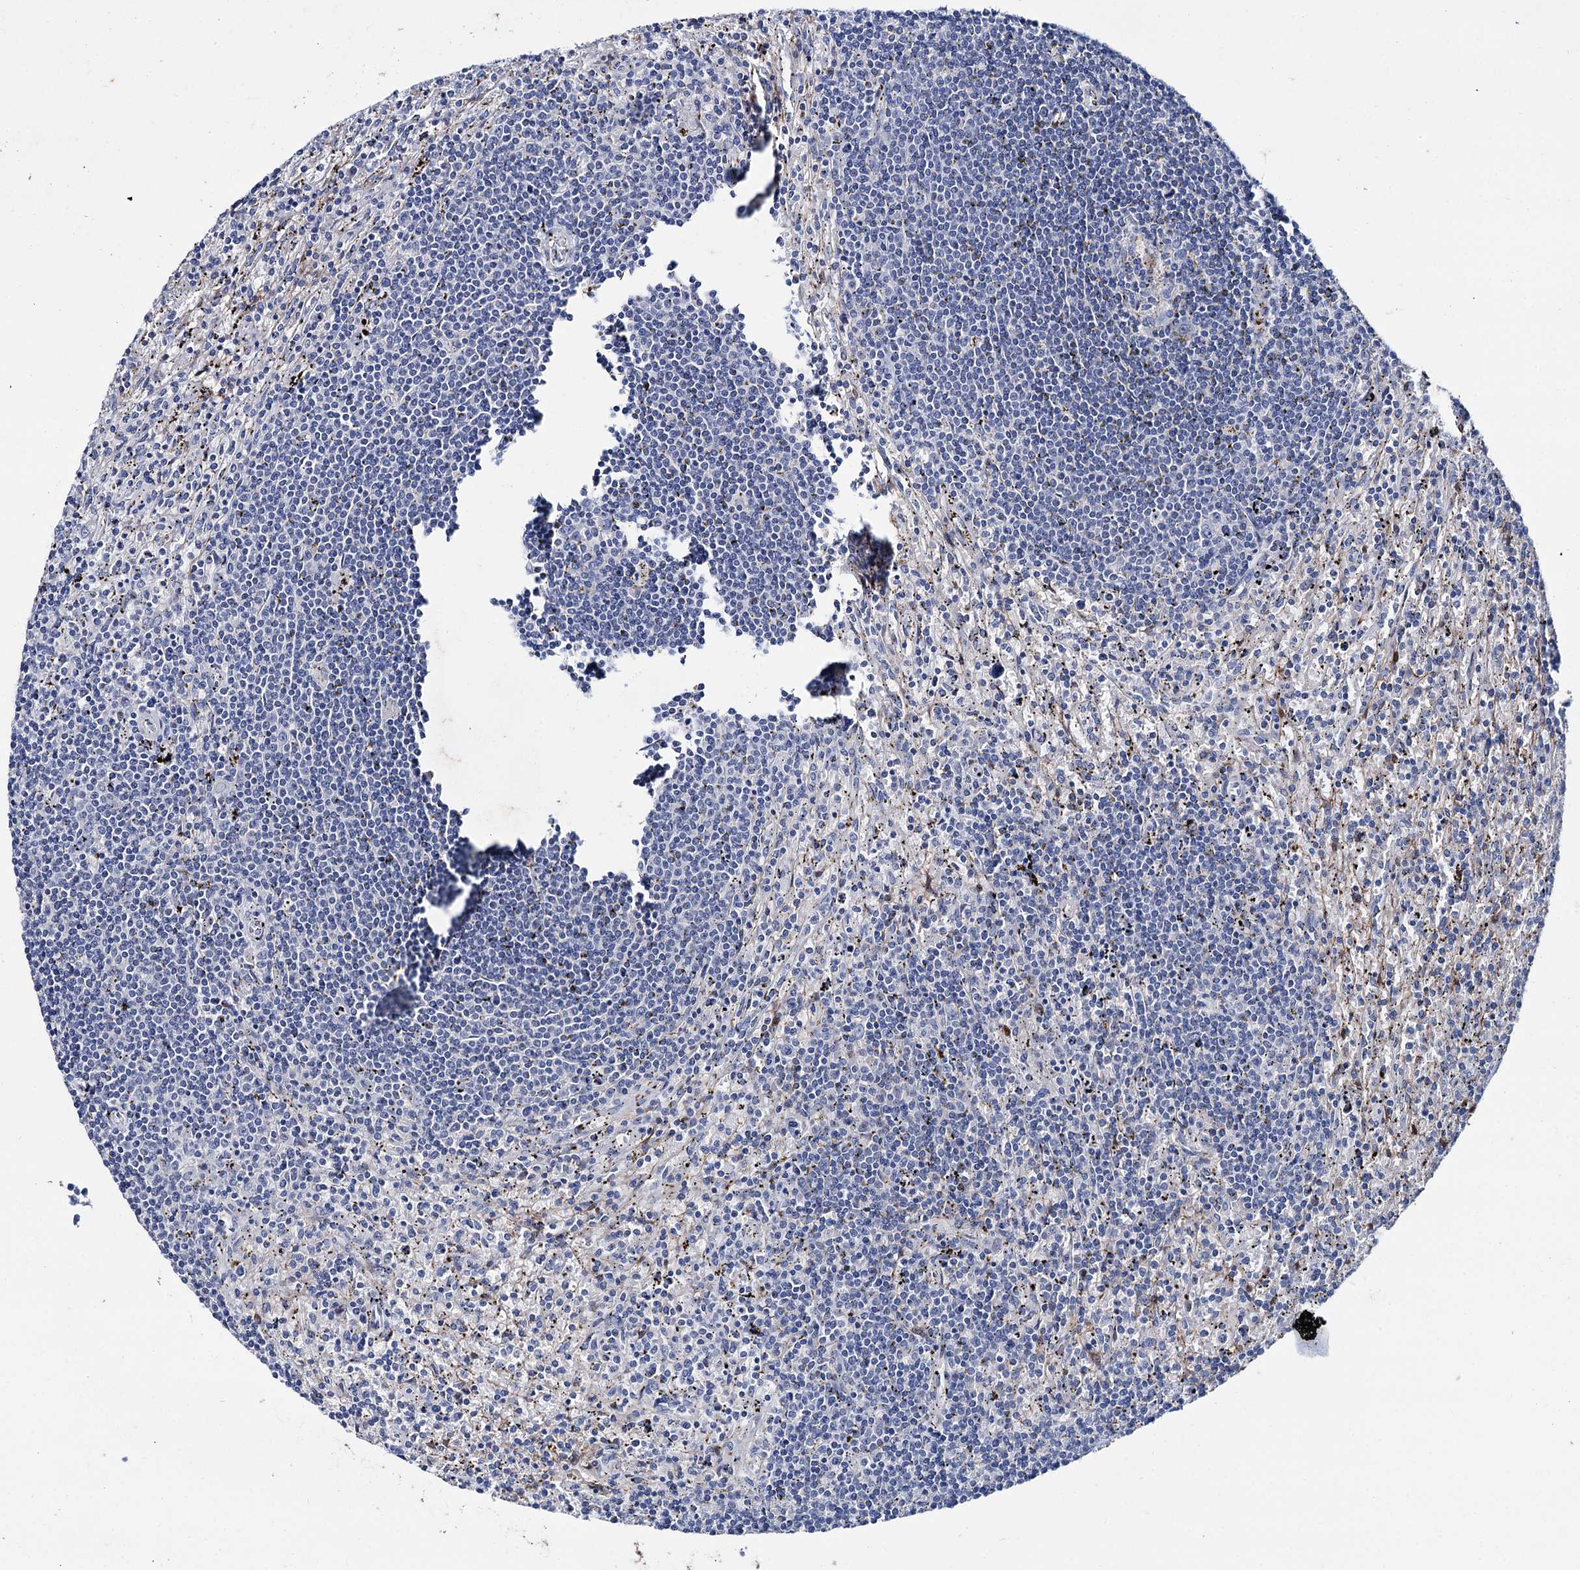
{"staining": {"intensity": "negative", "quantity": "none", "location": "none"}, "tissue": "lymphoma", "cell_type": "Tumor cells", "image_type": "cancer", "snomed": [{"axis": "morphology", "description": "Malignant lymphoma, non-Hodgkin's type, Low grade"}, {"axis": "topography", "description": "Spleen"}], "caption": "There is no significant expression in tumor cells of low-grade malignant lymphoma, non-Hodgkin's type.", "gene": "LYZL4", "patient": {"sex": "male", "age": 76}}